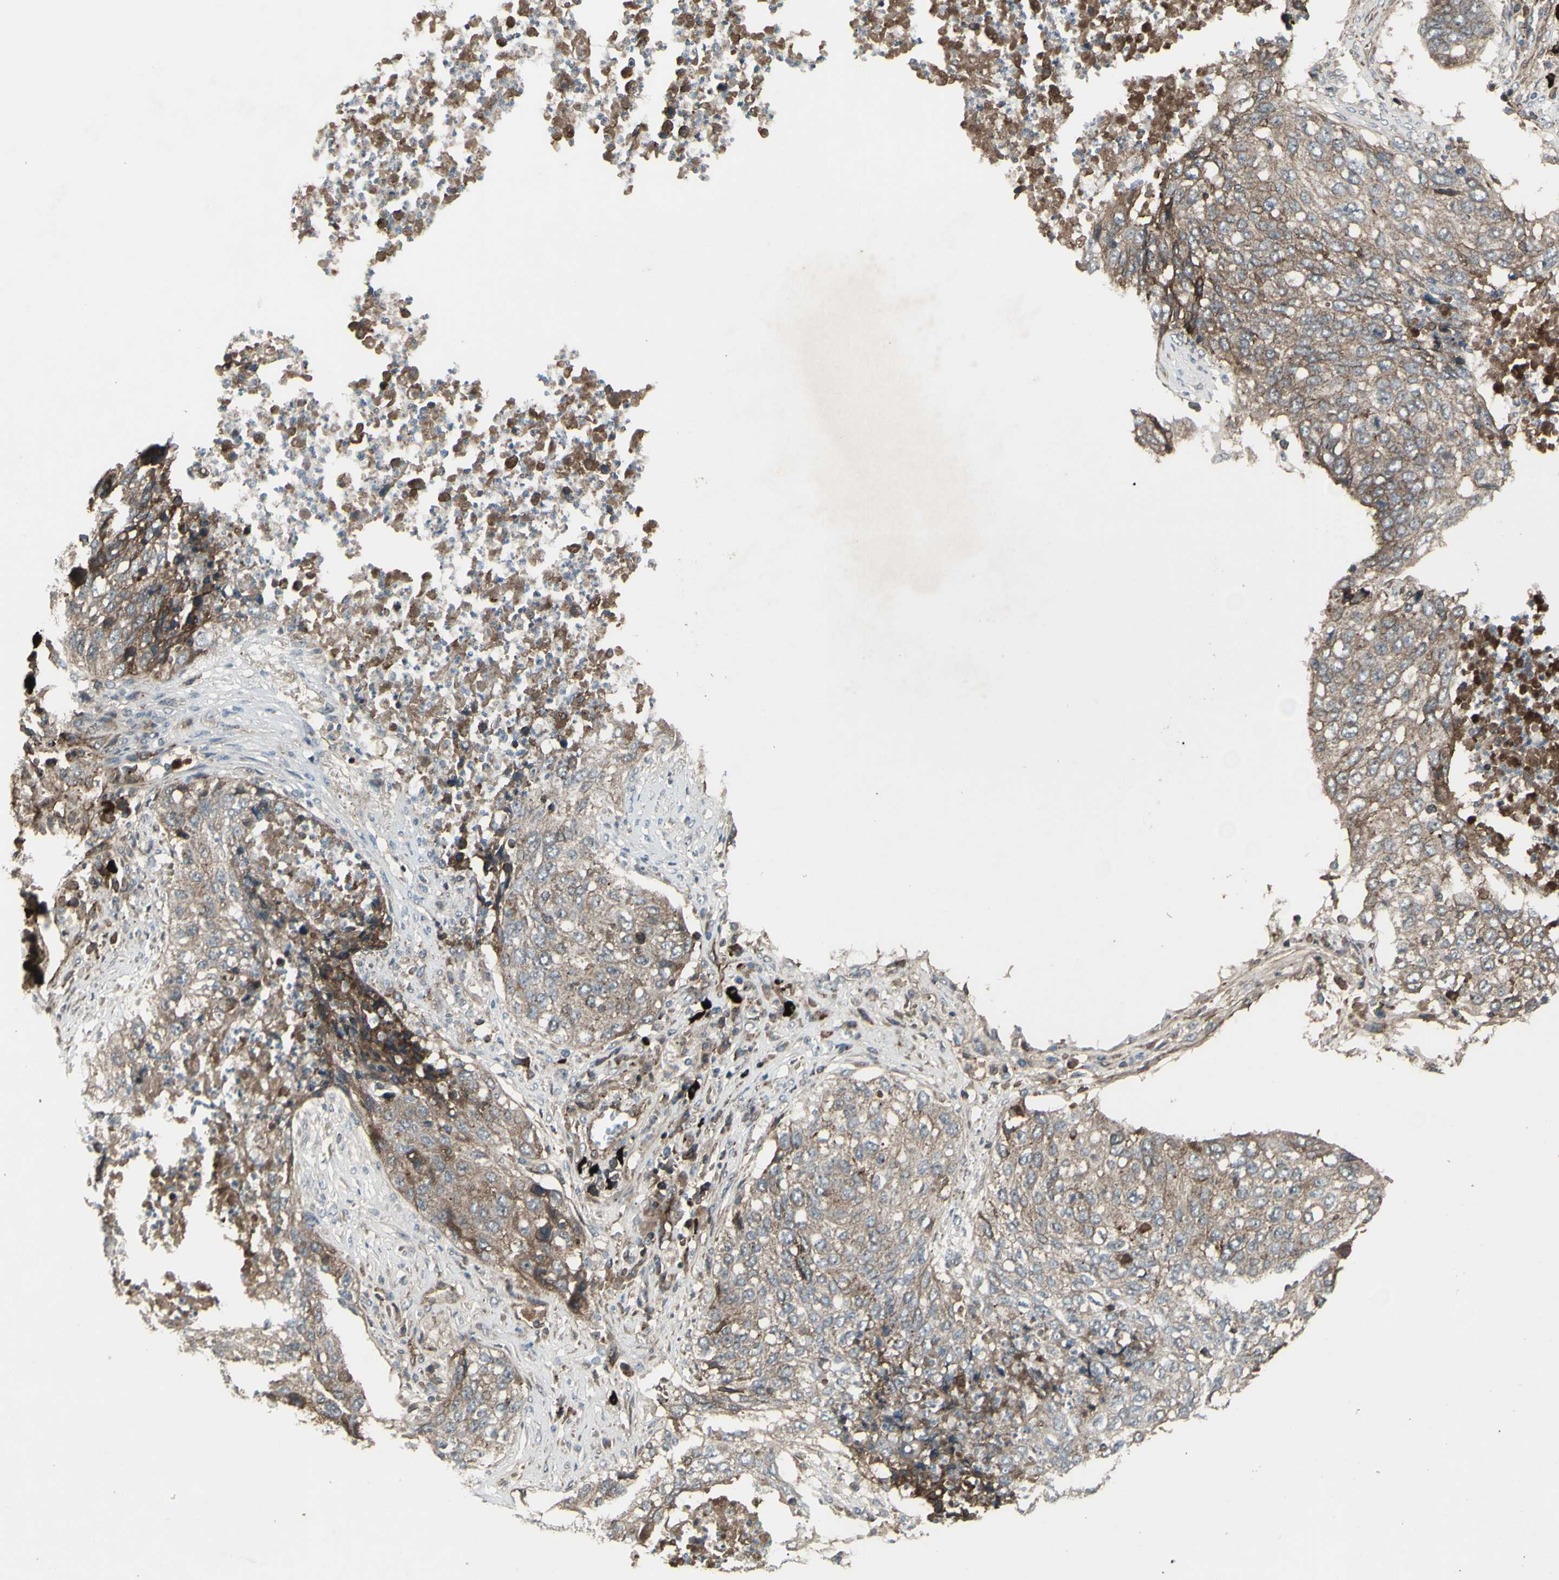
{"staining": {"intensity": "moderate", "quantity": ">75%", "location": "cytoplasmic/membranous"}, "tissue": "lung cancer", "cell_type": "Tumor cells", "image_type": "cancer", "snomed": [{"axis": "morphology", "description": "Squamous cell carcinoma, NOS"}, {"axis": "topography", "description": "Lung"}], "caption": "Protein staining of lung squamous cell carcinoma tissue shows moderate cytoplasmic/membranous expression in approximately >75% of tumor cells.", "gene": "FXYD5", "patient": {"sex": "female", "age": 63}}